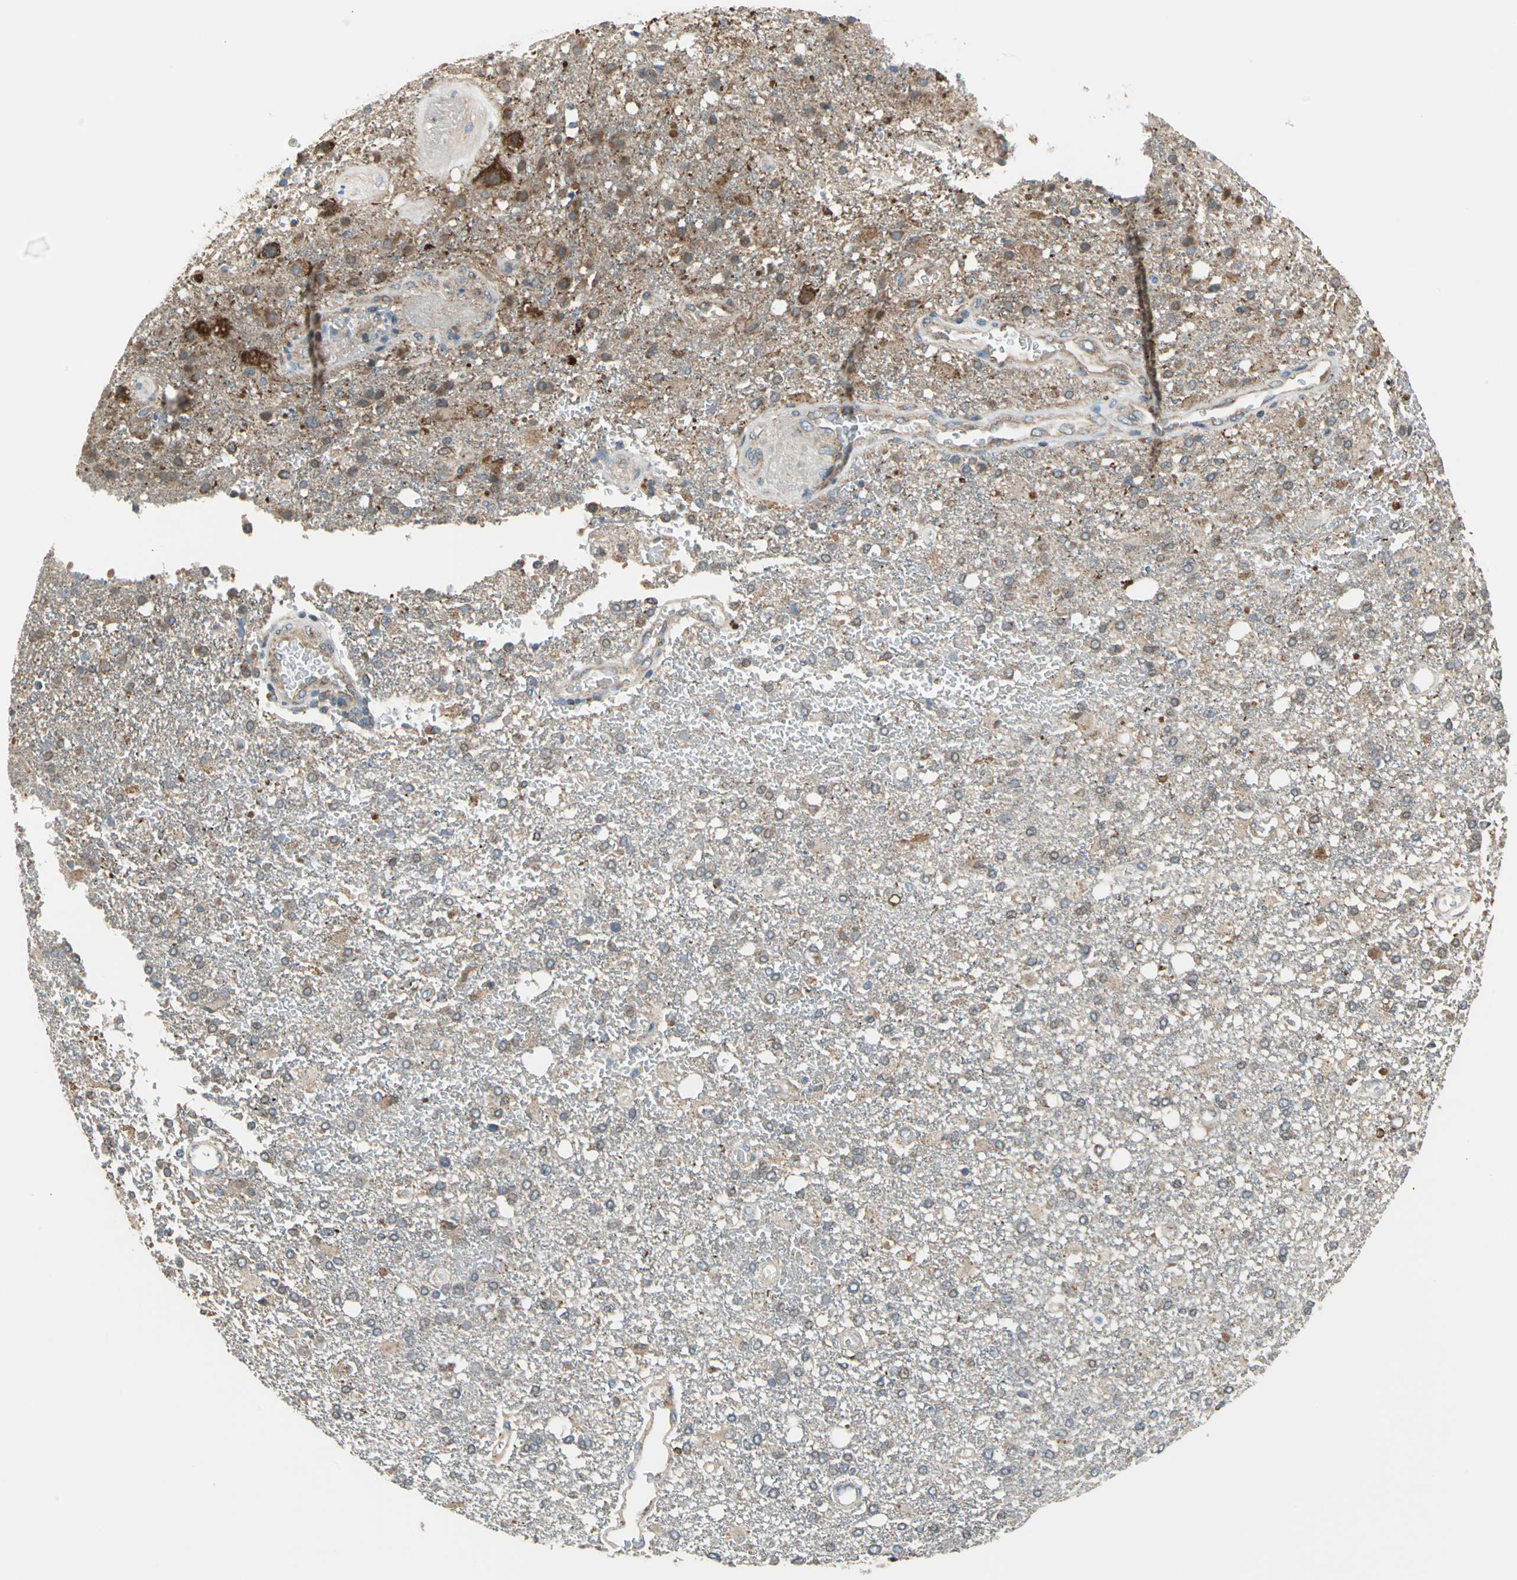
{"staining": {"intensity": "moderate", "quantity": "25%-75%", "location": "cytoplasmic/membranous"}, "tissue": "glioma", "cell_type": "Tumor cells", "image_type": "cancer", "snomed": [{"axis": "morphology", "description": "Glioma, malignant, High grade"}, {"axis": "topography", "description": "Cerebral cortex"}], "caption": "Moderate cytoplasmic/membranous protein positivity is present in about 25%-75% of tumor cells in glioma.", "gene": "TRAK1", "patient": {"sex": "male", "age": 79}}